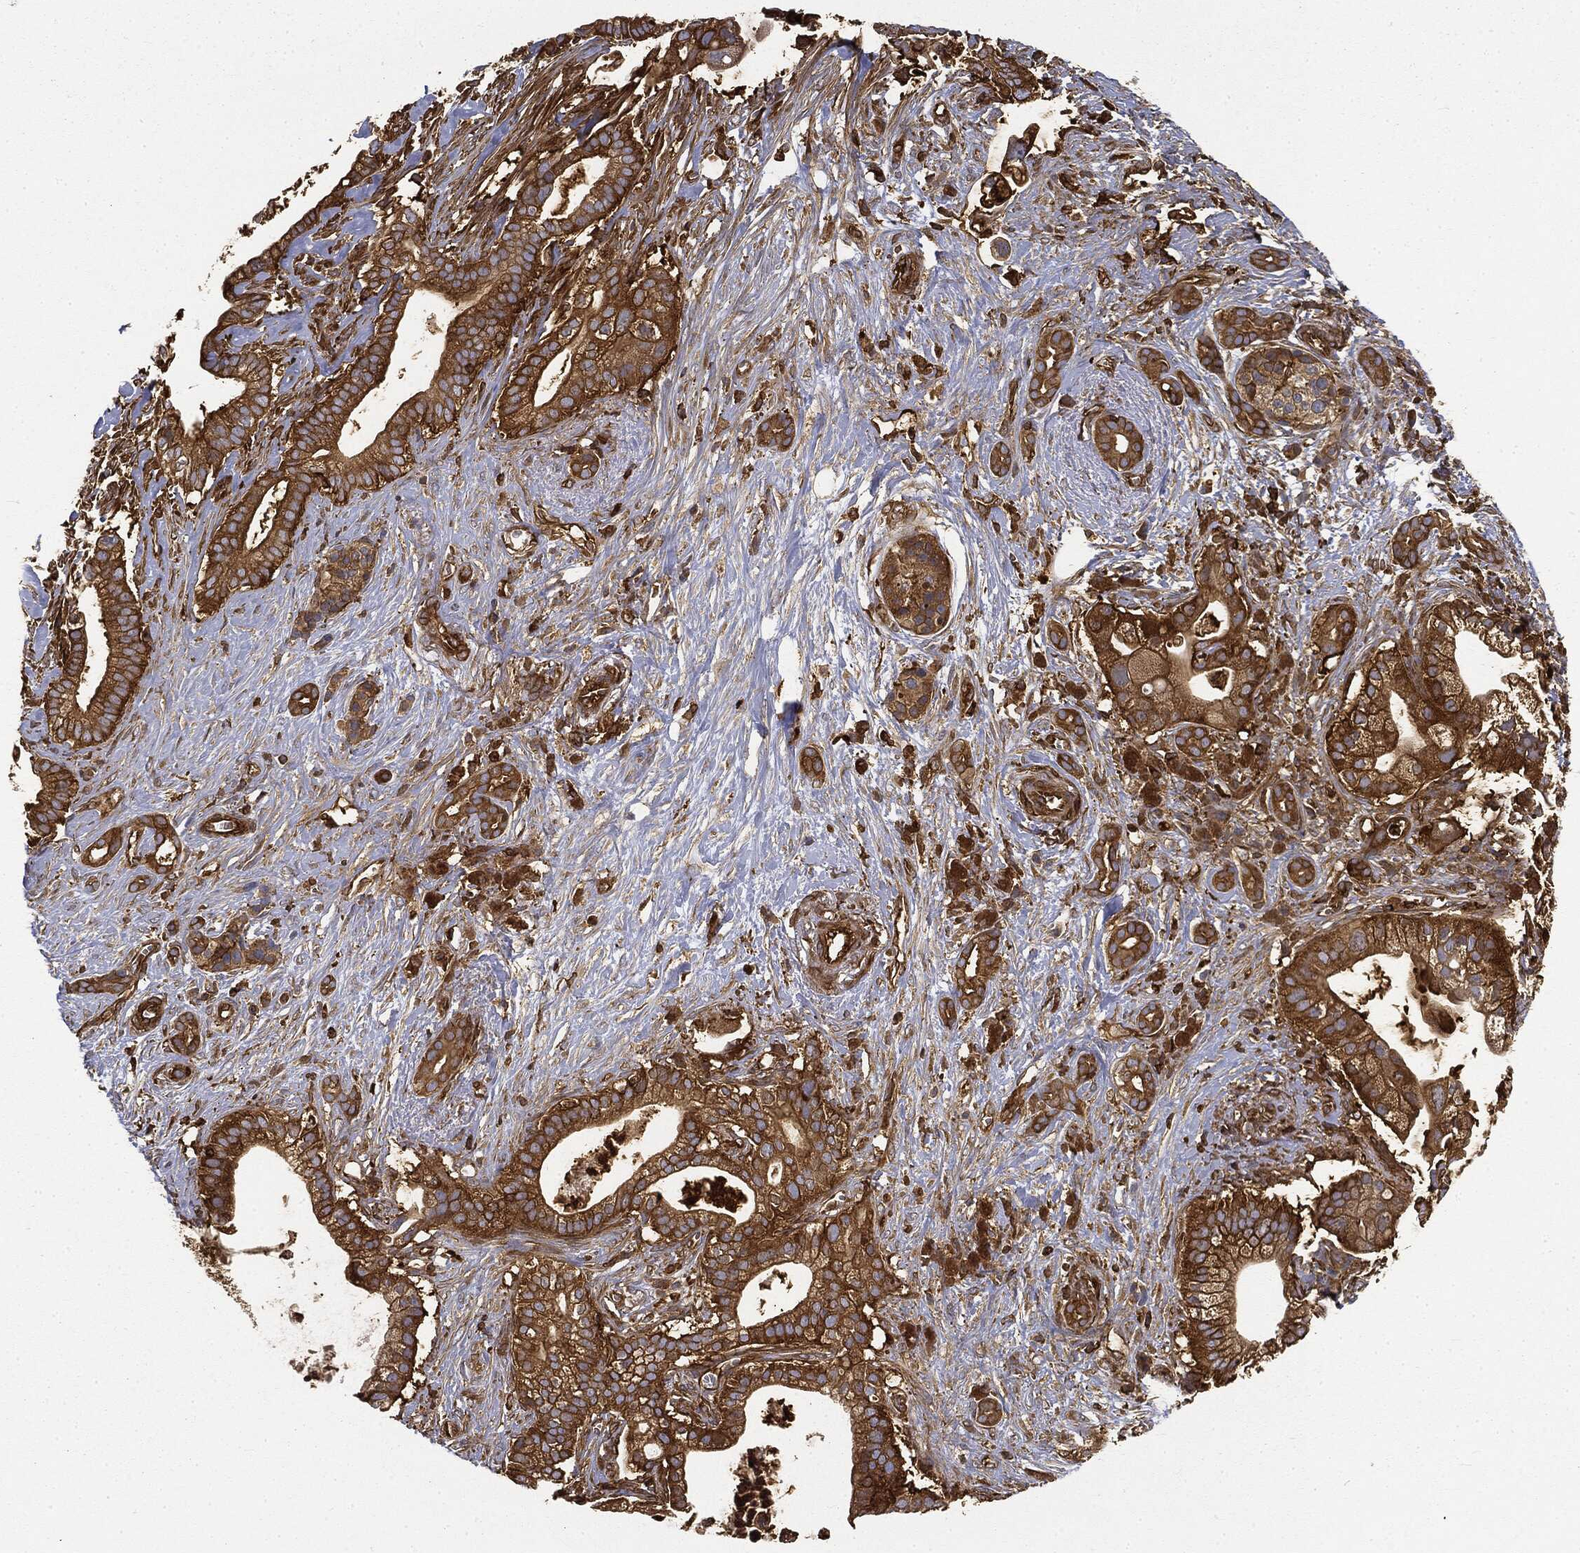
{"staining": {"intensity": "strong", "quantity": ">75%", "location": "cytoplasmic/membranous"}, "tissue": "pancreatic cancer", "cell_type": "Tumor cells", "image_type": "cancer", "snomed": [{"axis": "morphology", "description": "Adenocarcinoma, NOS"}, {"axis": "topography", "description": "Pancreas"}], "caption": "An IHC micrograph of tumor tissue is shown. Protein staining in brown labels strong cytoplasmic/membranous positivity in pancreatic adenocarcinoma within tumor cells.", "gene": "WDR1", "patient": {"sex": "male", "age": 61}}